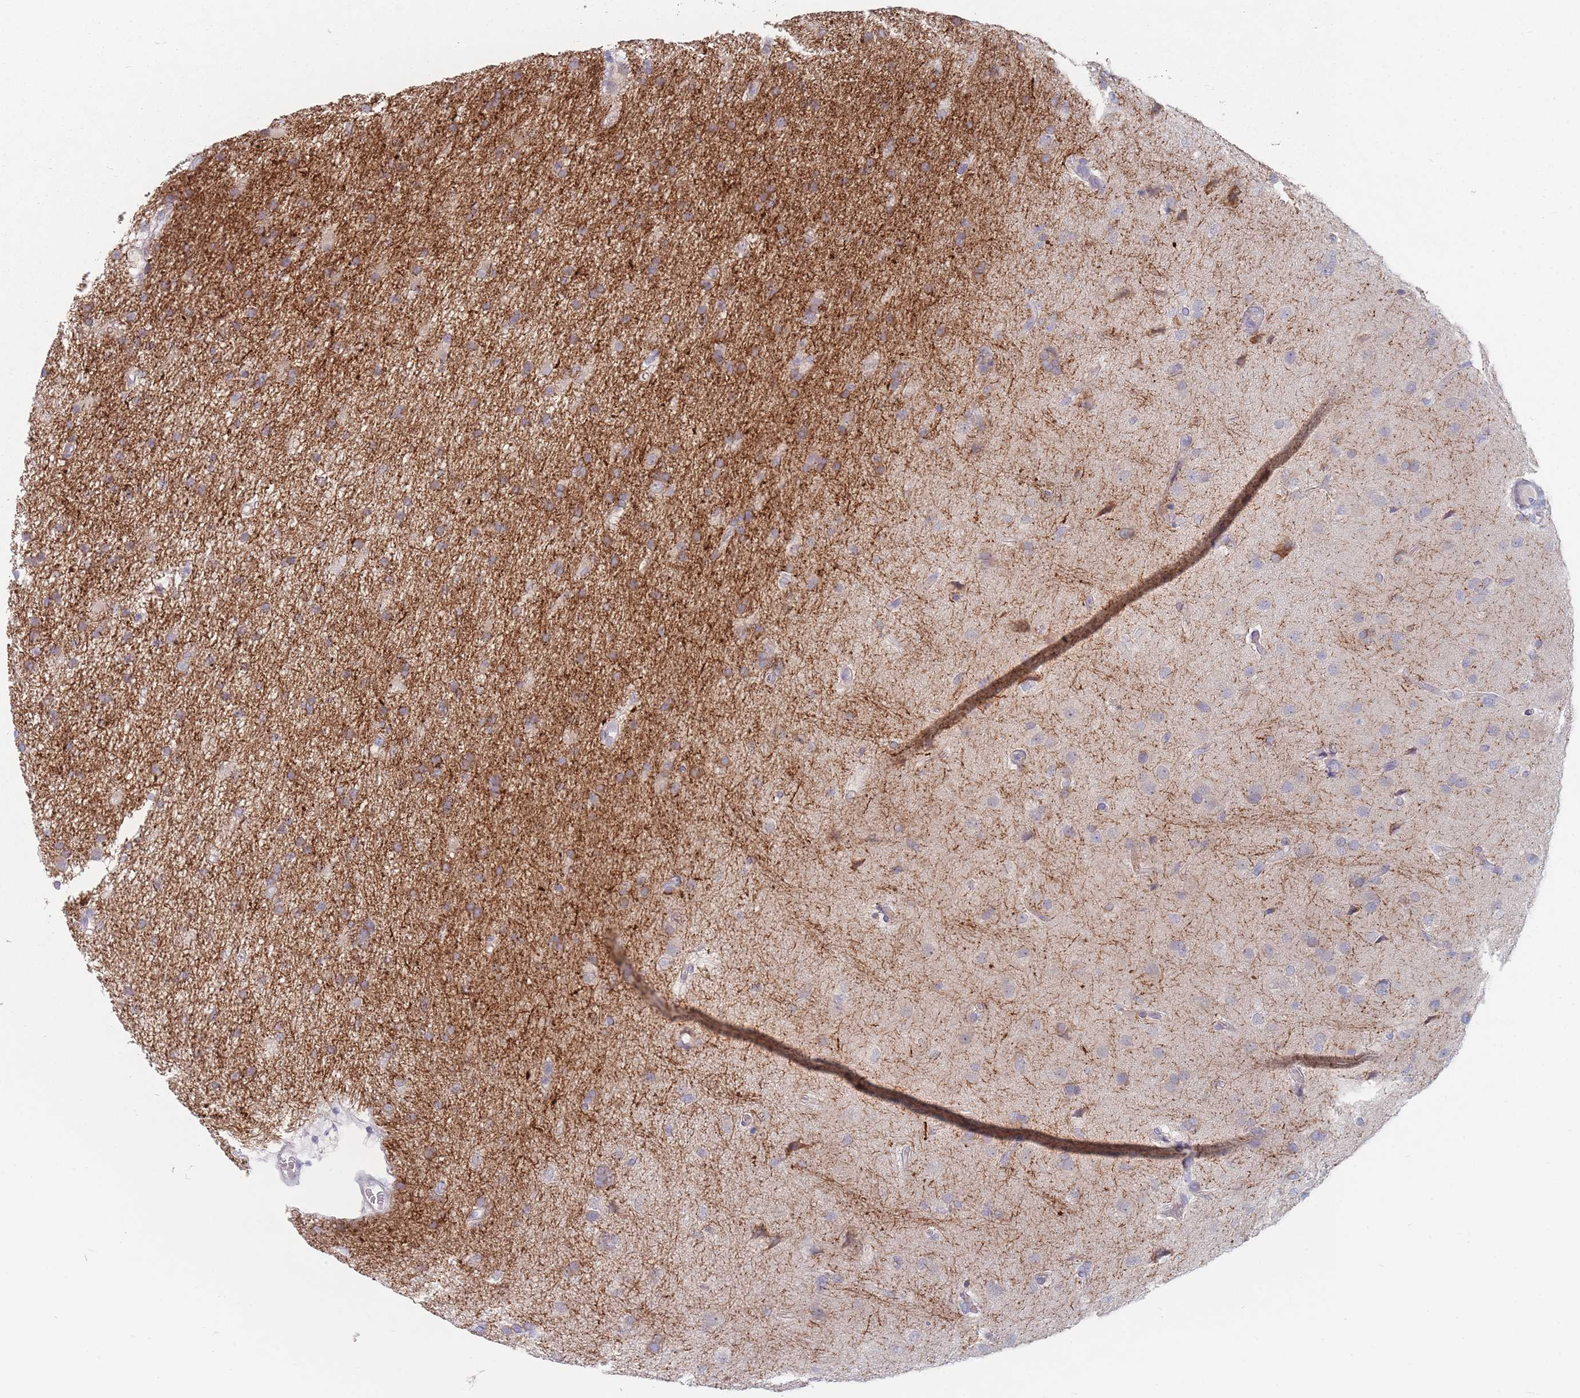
{"staining": {"intensity": "negative", "quantity": "none", "location": "none"}, "tissue": "glioma", "cell_type": "Tumor cells", "image_type": "cancer", "snomed": [{"axis": "morphology", "description": "Glioma, malignant, High grade"}, {"axis": "topography", "description": "Brain"}], "caption": "High magnification brightfield microscopy of malignant glioma (high-grade) stained with DAB (3,3'-diaminobenzidine) (brown) and counterstained with hematoxylin (blue): tumor cells show no significant expression.", "gene": "SPATS1", "patient": {"sex": "male", "age": 77}}